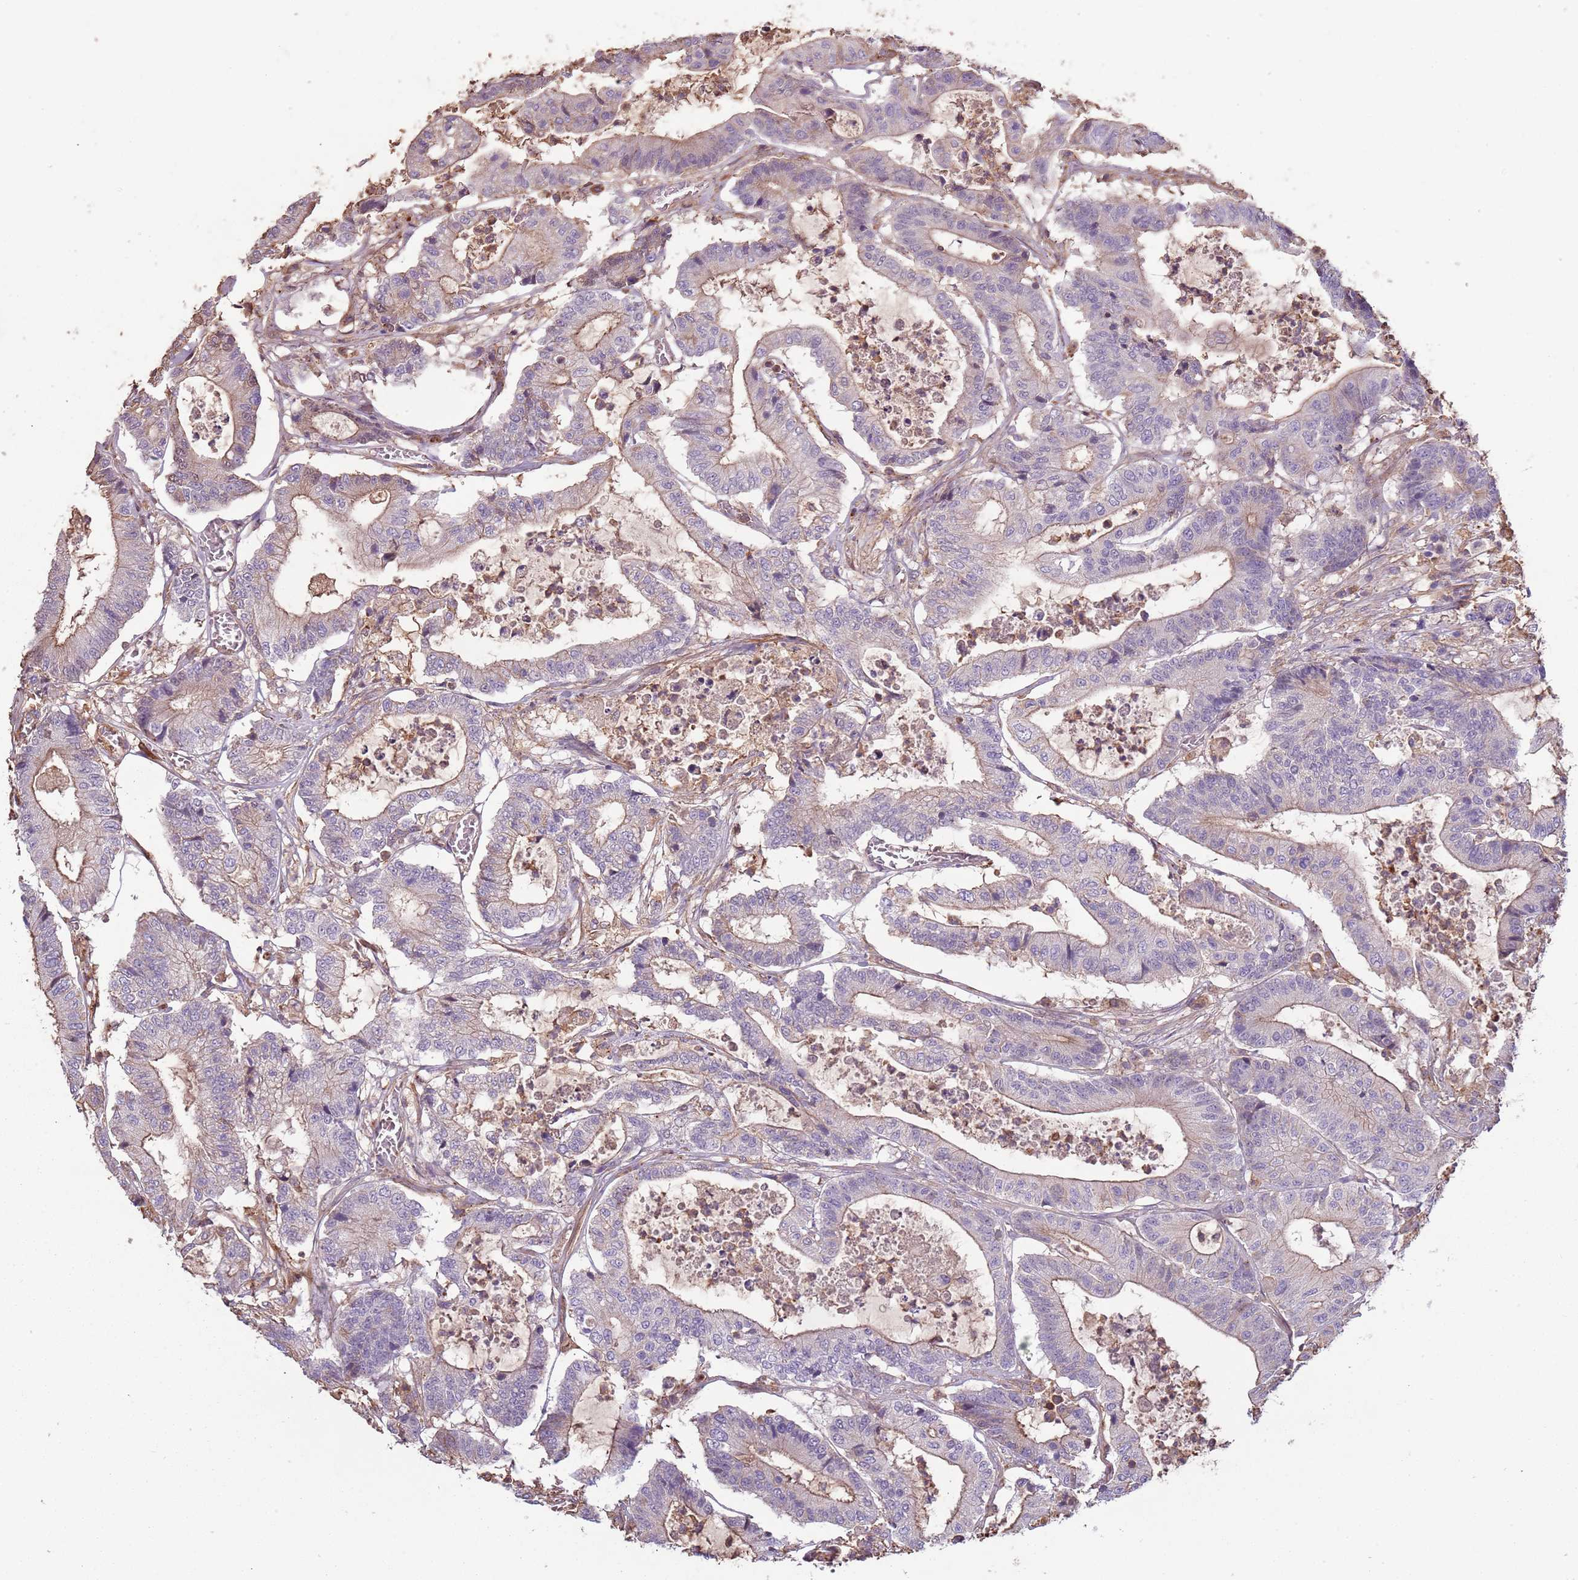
{"staining": {"intensity": "moderate", "quantity": "25%-75%", "location": "cytoplasmic/membranous"}, "tissue": "colorectal cancer", "cell_type": "Tumor cells", "image_type": "cancer", "snomed": [{"axis": "morphology", "description": "Adenocarcinoma, NOS"}, {"axis": "topography", "description": "Colon"}], "caption": "The photomicrograph reveals a brown stain indicating the presence of a protein in the cytoplasmic/membranous of tumor cells in colorectal cancer.", "gene": "FECH", "patient": {"sex": "female", "age": 84}}